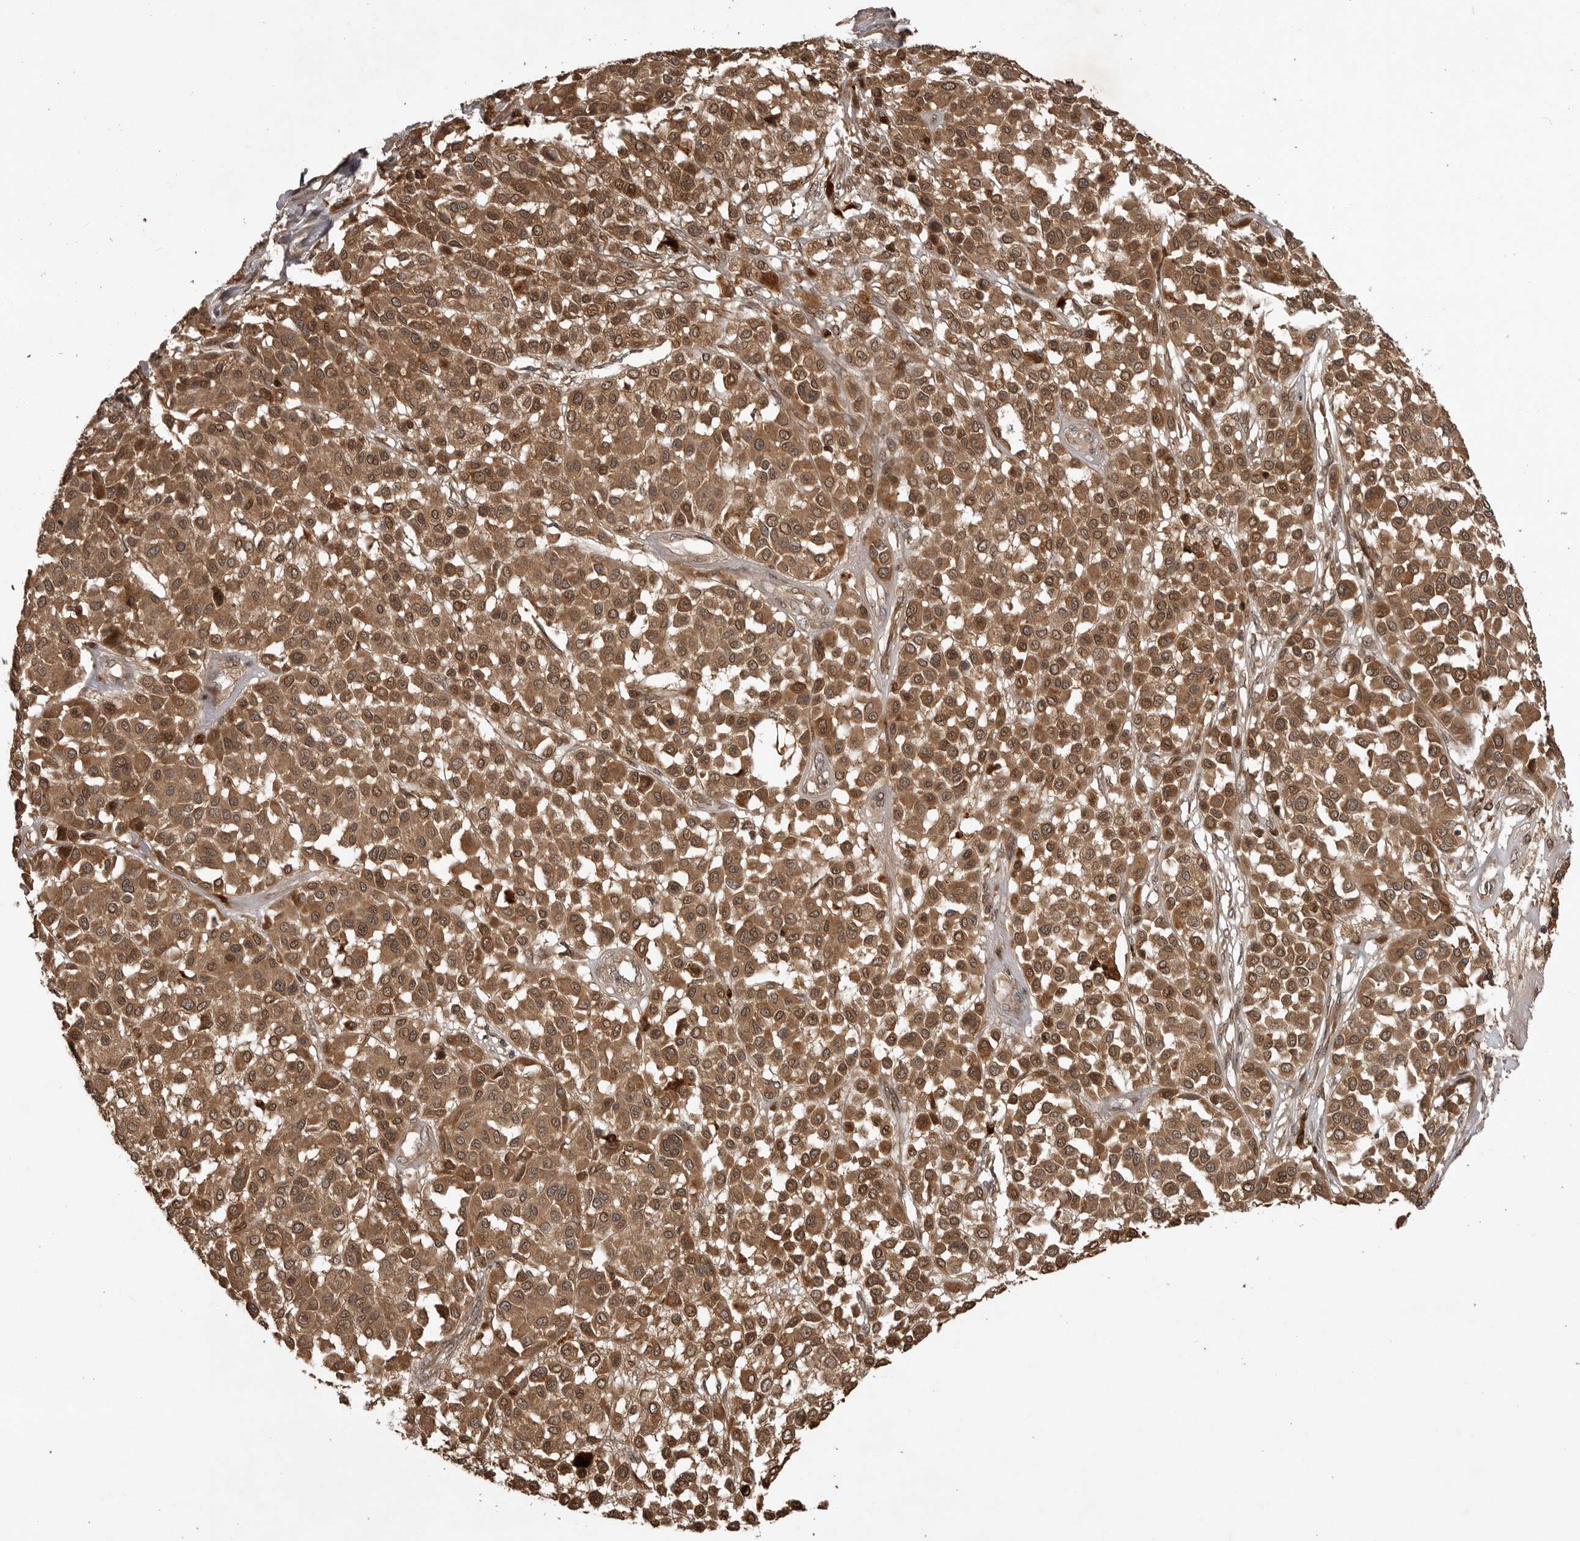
{"staining": {"intensity": "moderate", "quantity": ">75%", "location": "cytoplasmic/membranous,nuclear"}, "tissue": "melanoma", "cell_type": "Tumor cells", "image_type": "cancer", "snomed": [{"axis": "morphology", "description": "Malignant melanoma, Metastatic site"}, {"axis": "topography", "description": "Soft tissue"}], "caption": "Human melanoma stained with a brown dye exhibits moderate cytoplasmic/membranous and nuclear positive expression in about >75% of tumor cells.", "gene": "AKAP7", "patient": {"sex": "male", "age": 41}}